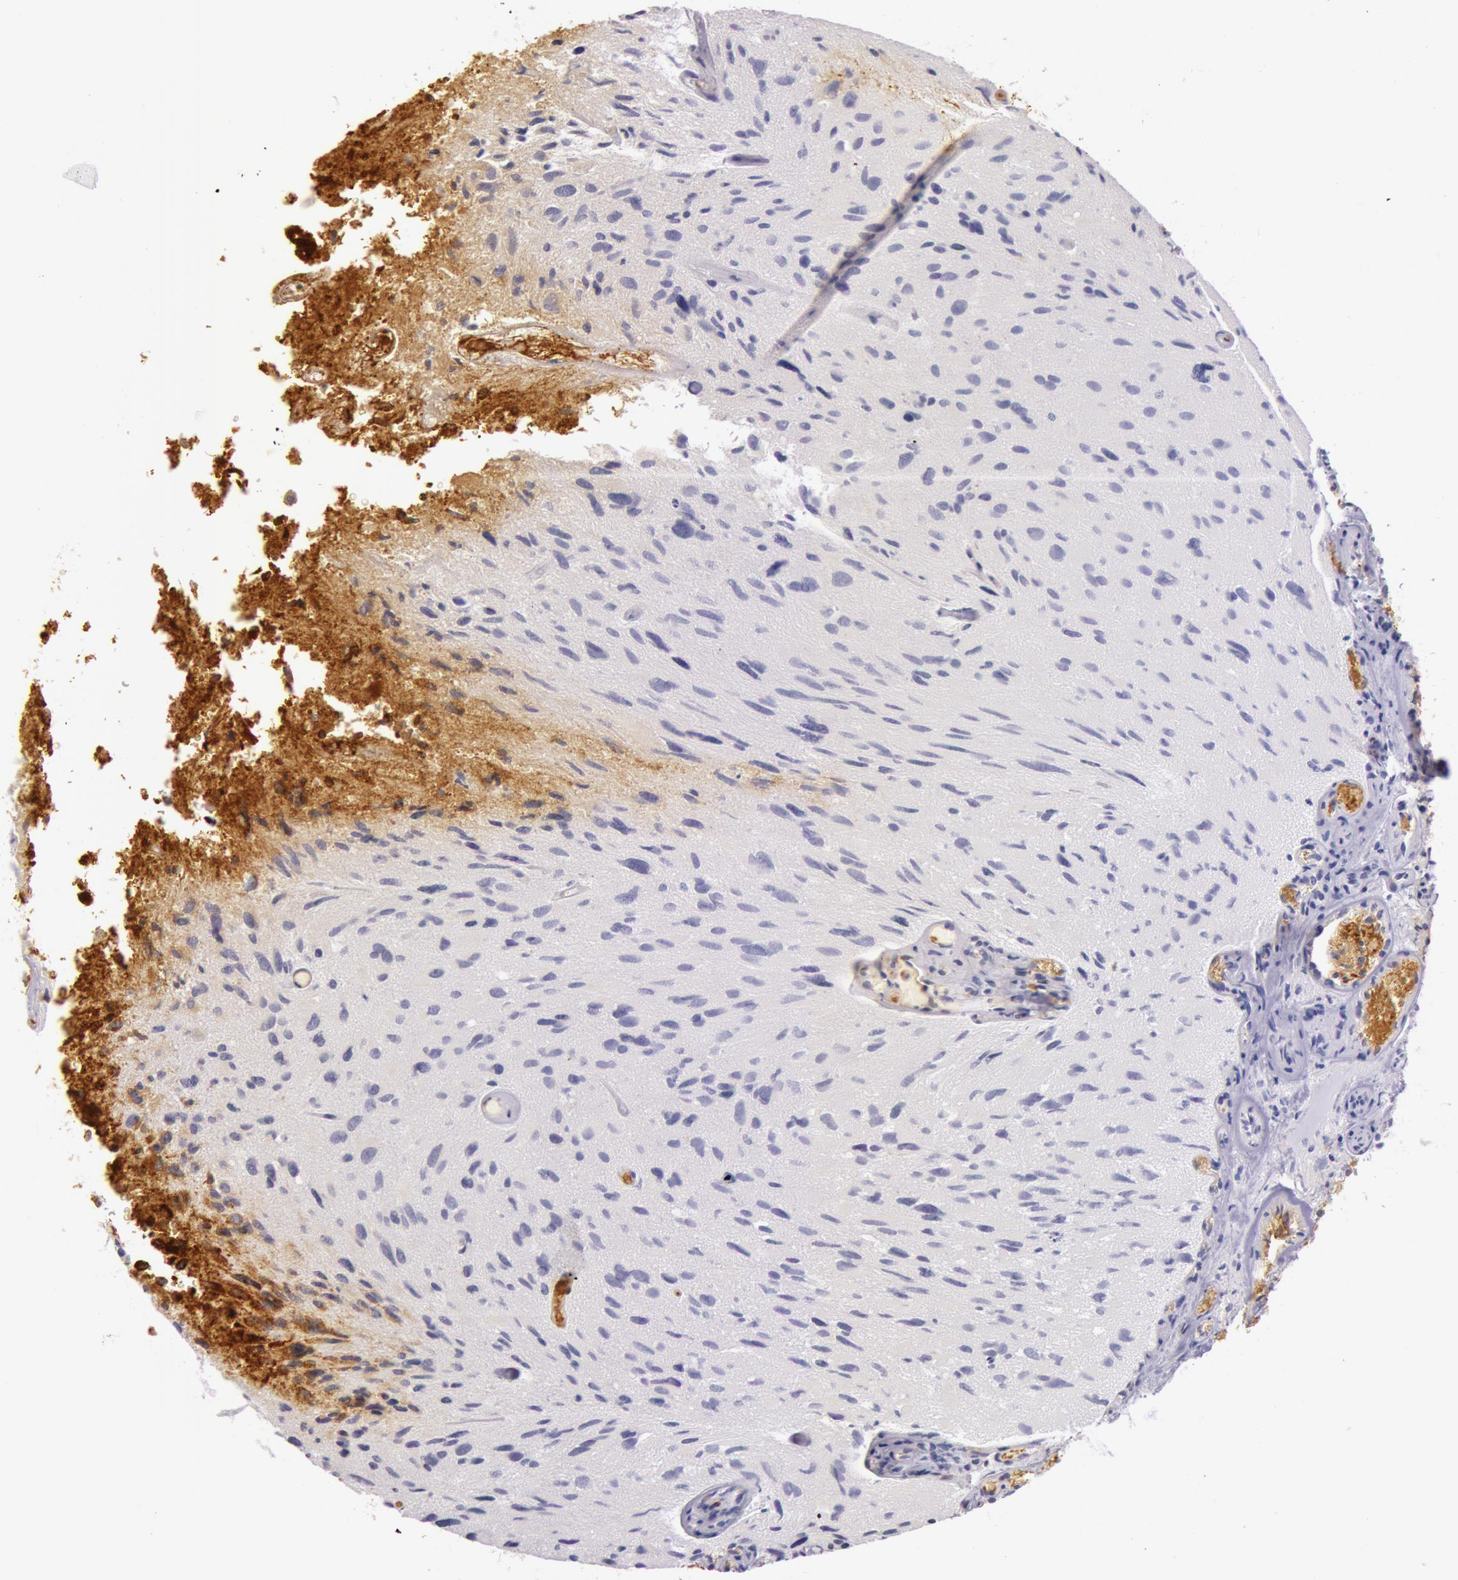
{"staining": {"intensity": "negative", "quantity": "none", "location": "none"}, "tissue": "glioma", "cell_type": "Tumor cells", "image_type": "cancer", "snomed": [{"axis": "morphology", "description": "Glioma, malignant, High grade"}, {"axis": "topography", "description": "Brain"}], "caption": "Glioma was stained to show a protein in brown. There is no significant expression in tumor cells. The staining was performed using DAB (3,3'-diaminobenzidine) to visualize the protein expression in brown, while the nuclei were stained in blue with hematoxylin (Magnification: 20x).", "gene": "C4BPA", "patient": {"sex": "male", "age": 69}}